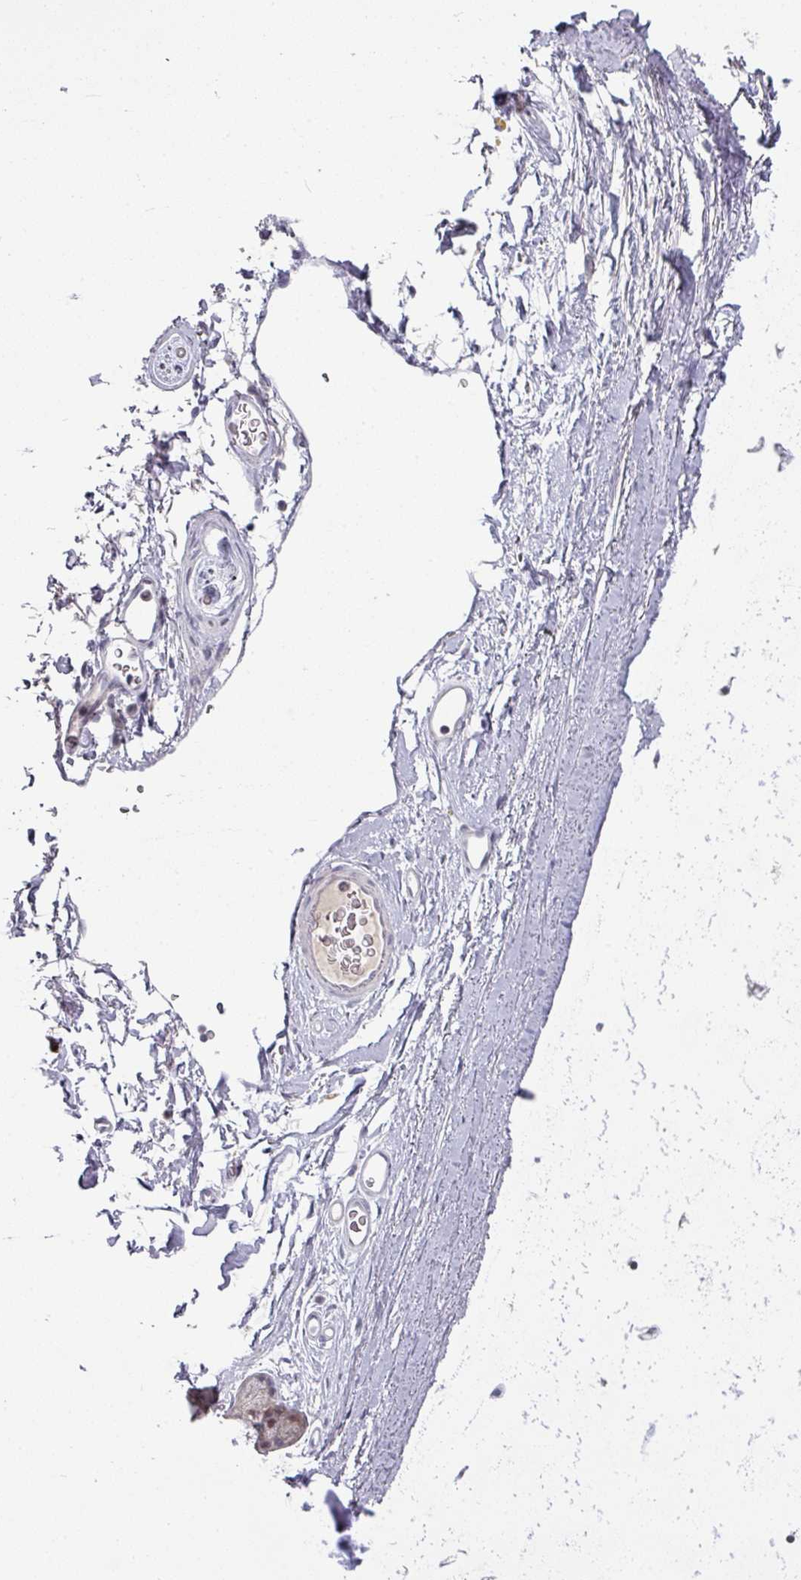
{"staining": {"intensity": "negative", "quantity": "none", "location": "none"}, "tissue": "soft tissue", "cell_type": "Fibroblasts", "image_type": "normal", "snomed": [{"axis": "morphology", "description": "Normal tissue, NOS"}, {"axis": "topography", "description": "Lymph node"}, {"axis": "topography", "description": "Cartilage tissue"}, {"axis": "topography", "description": "Bronchus"}], "caption": "DAB (3,3'-diaminobenzidine) immunohistochemical staining of normal human soft tissue demonstrates no significant expression in fibroblasts.", "gene": "GTF2H3", "patient": {"sex": "female", "age": 70}}